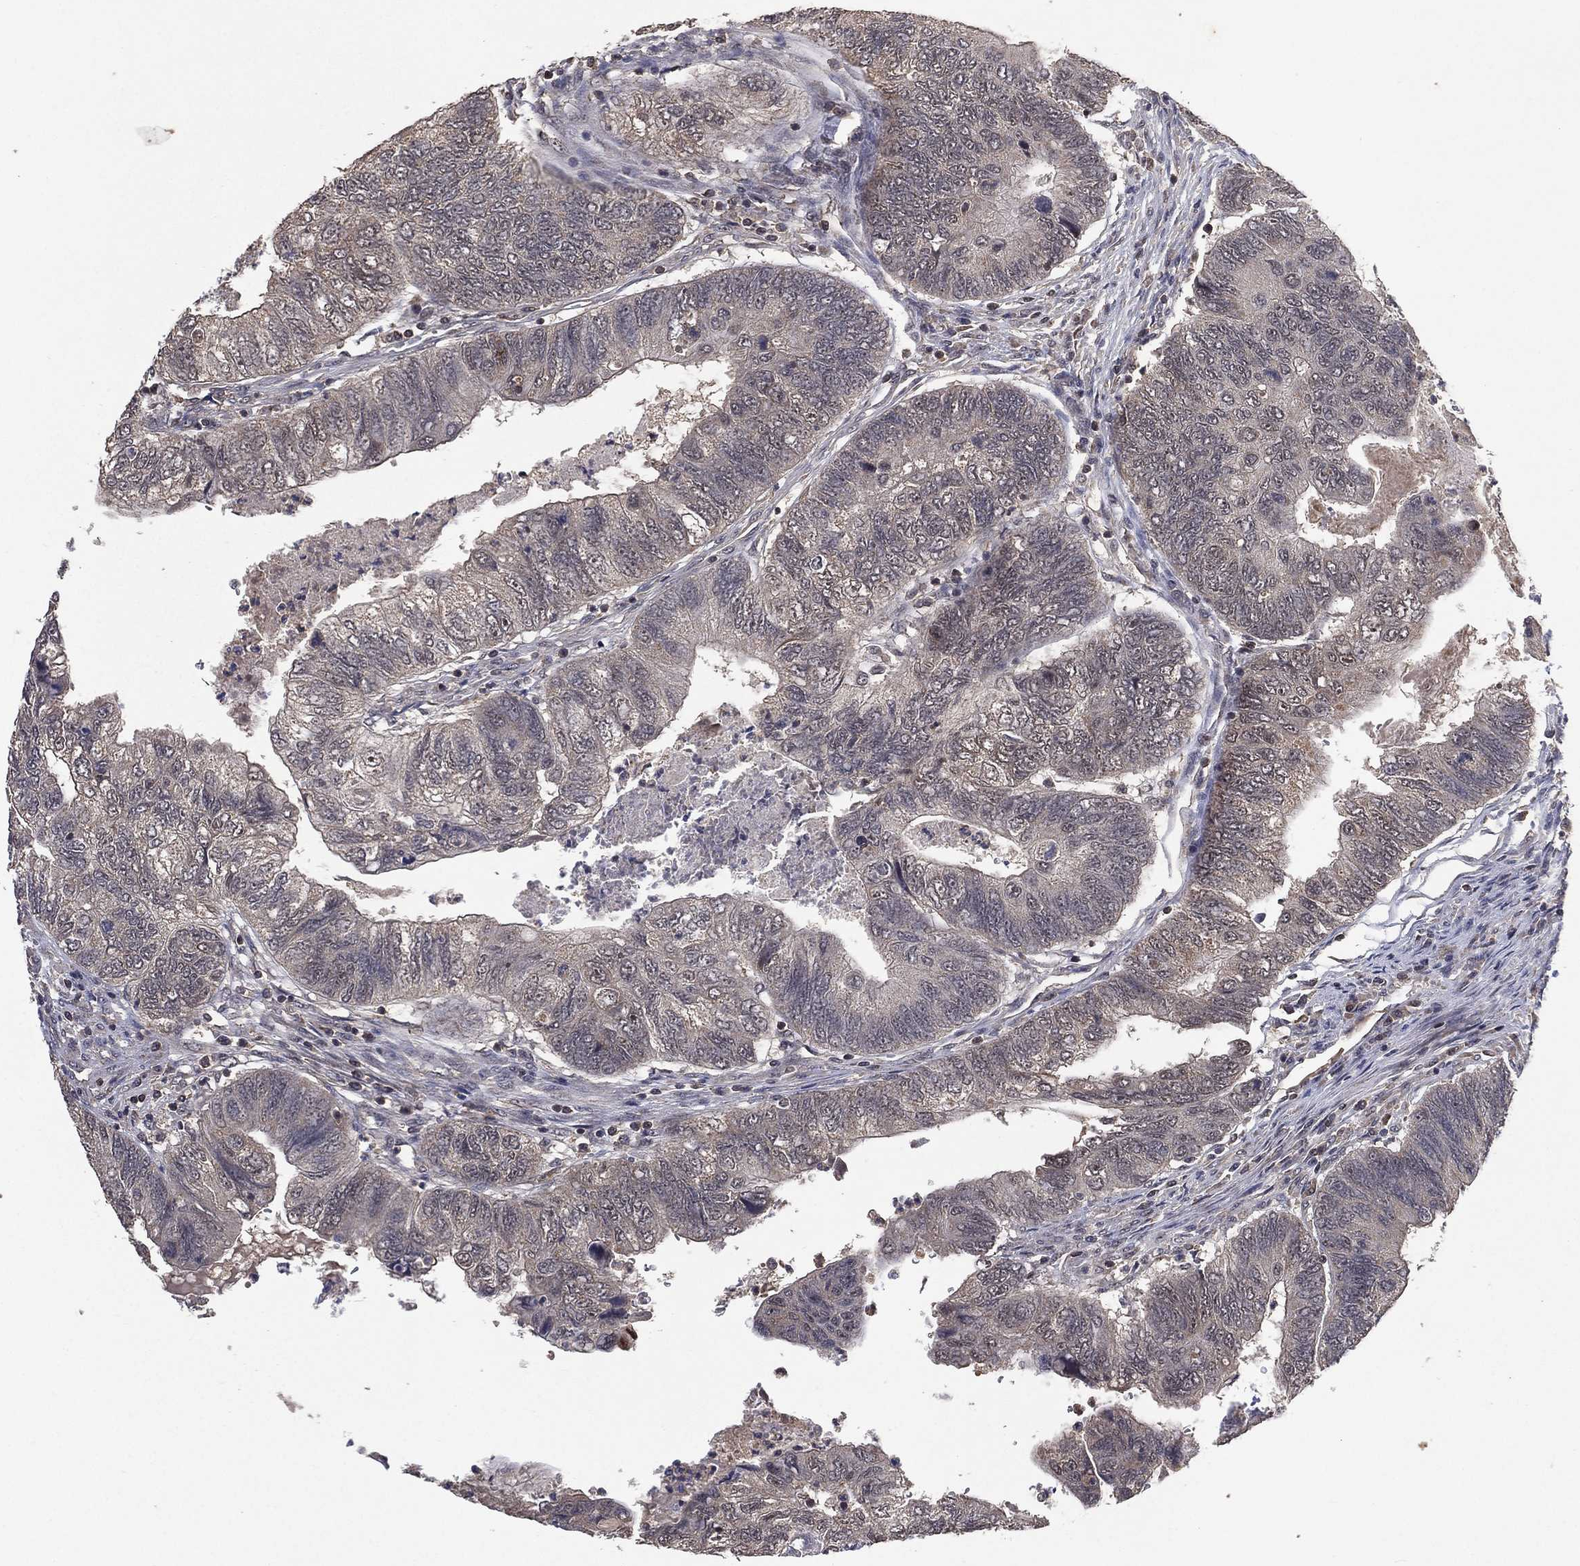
{"staining": {"intensity": "negative", "quantity": "none", "location": "none"}, "tissue": "colorectal cancer", "cell_type": "Tumor cells", "image_type": "cancer", "snomed": [{"axis": "morphology", "description": "Adenocarcinoma, NOS"}, {"axis": "topography", "description": "Colon"}], "caption": "Human adenocarcinoma (colorectal) stained for a protein using immunohistochemistry displays no staining in tumor cells.", "gene": "NELFCD", "patient": {"sex": "female", "age": 67}}